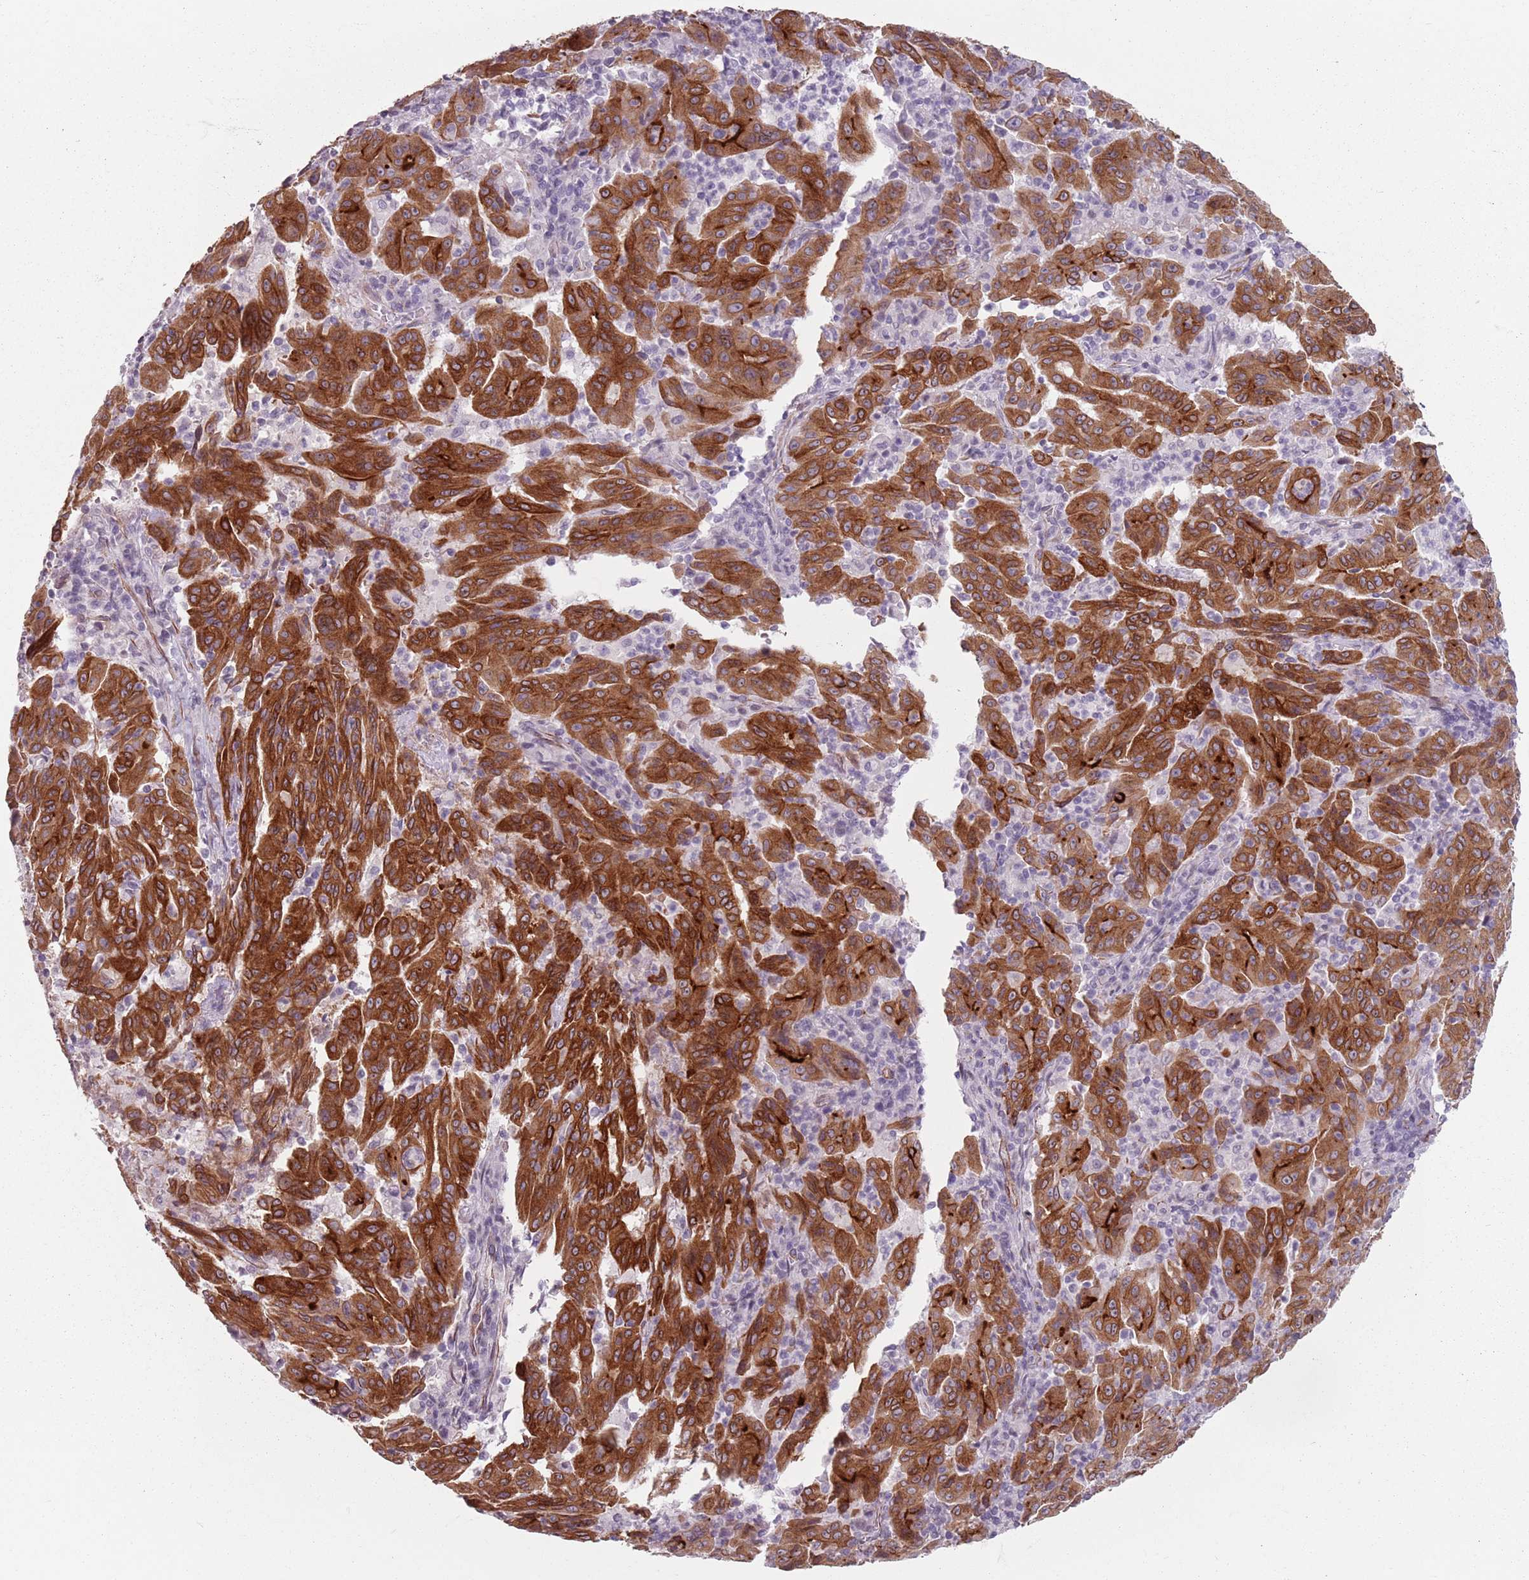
{"staining": {"intensity": "strong", "quantity": ">75%", "location": "cytoplasmic/membranous"}, "tissue": "pancreatic cancer", "cell_type": "Tumor cells", "image_type": "cancer", "snomed": [{"axis": "morphology", "description": "Adenocarcinoma, NOS"}, {"axis": "topography", "description": "Pancreas"}], "caption": "Immunohistochemical staining of pancreatic cancer (adenocarcinoma) reveals high levels of strong cytoplasmic/membranous protein positivity in approximately >75% of tumor cells.", "gene": "TMC4", "patient": {"sex": "male", "age": 63}}